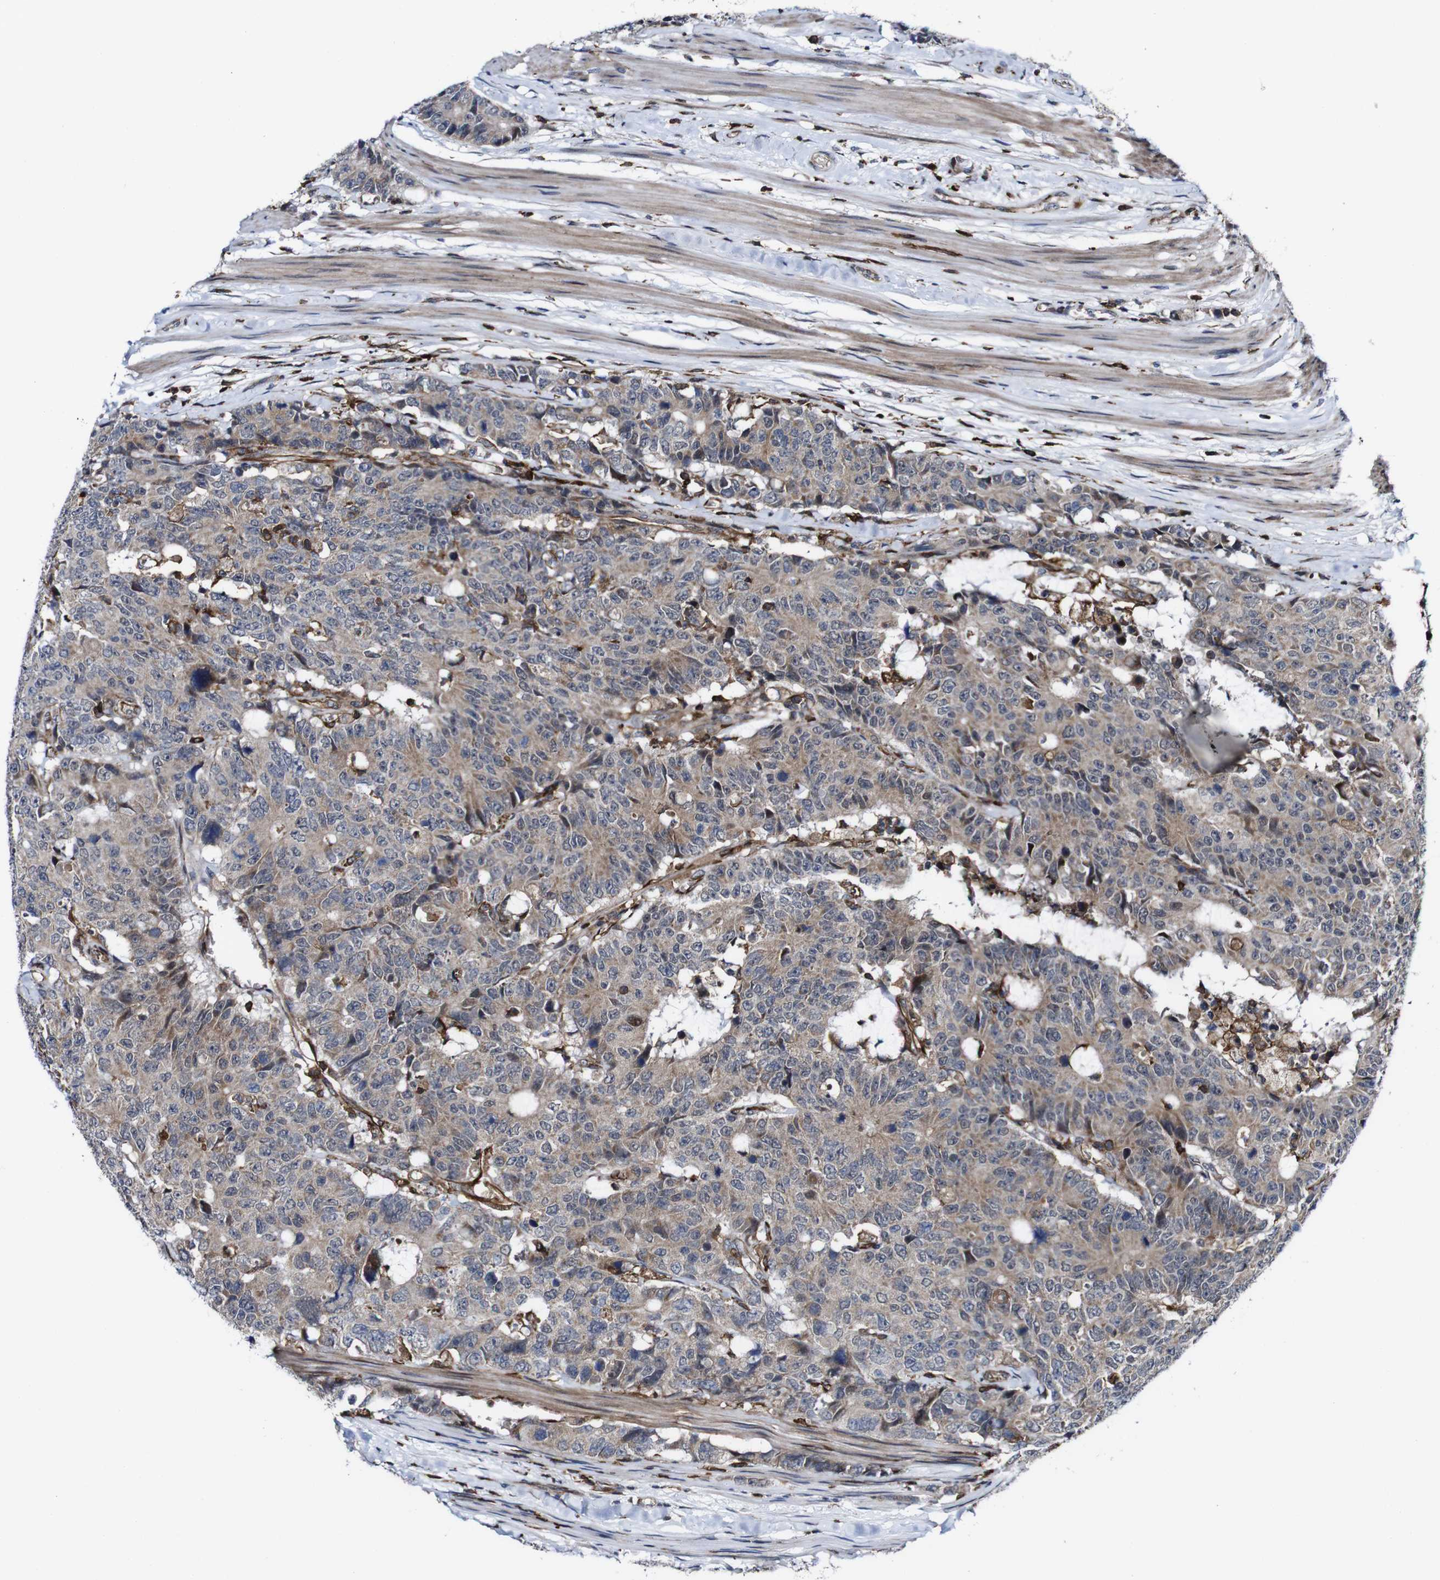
{"staining": {"intensity": "moderate", "quantity": ">75%", "location": "cytoplasmic/membranous"}, "tissue": "colorectal cancer", "cell_type": "Tumor cells", "image_type": "cancer", "snomed": [{"axis": "morphology", "description": "Adenocarcinoma, NOS"}, {"axis": "topography", "description": "Colon"}], "caption": "Adenocarcinoma (colorectal) was stained to show a protein in brown. There is medium levels of moderate cytoplasmic/membranous positivity in approximately >75% of tumor cells.", "gene": "JAK2", "patient": {"sex": "female", "age": 86}}